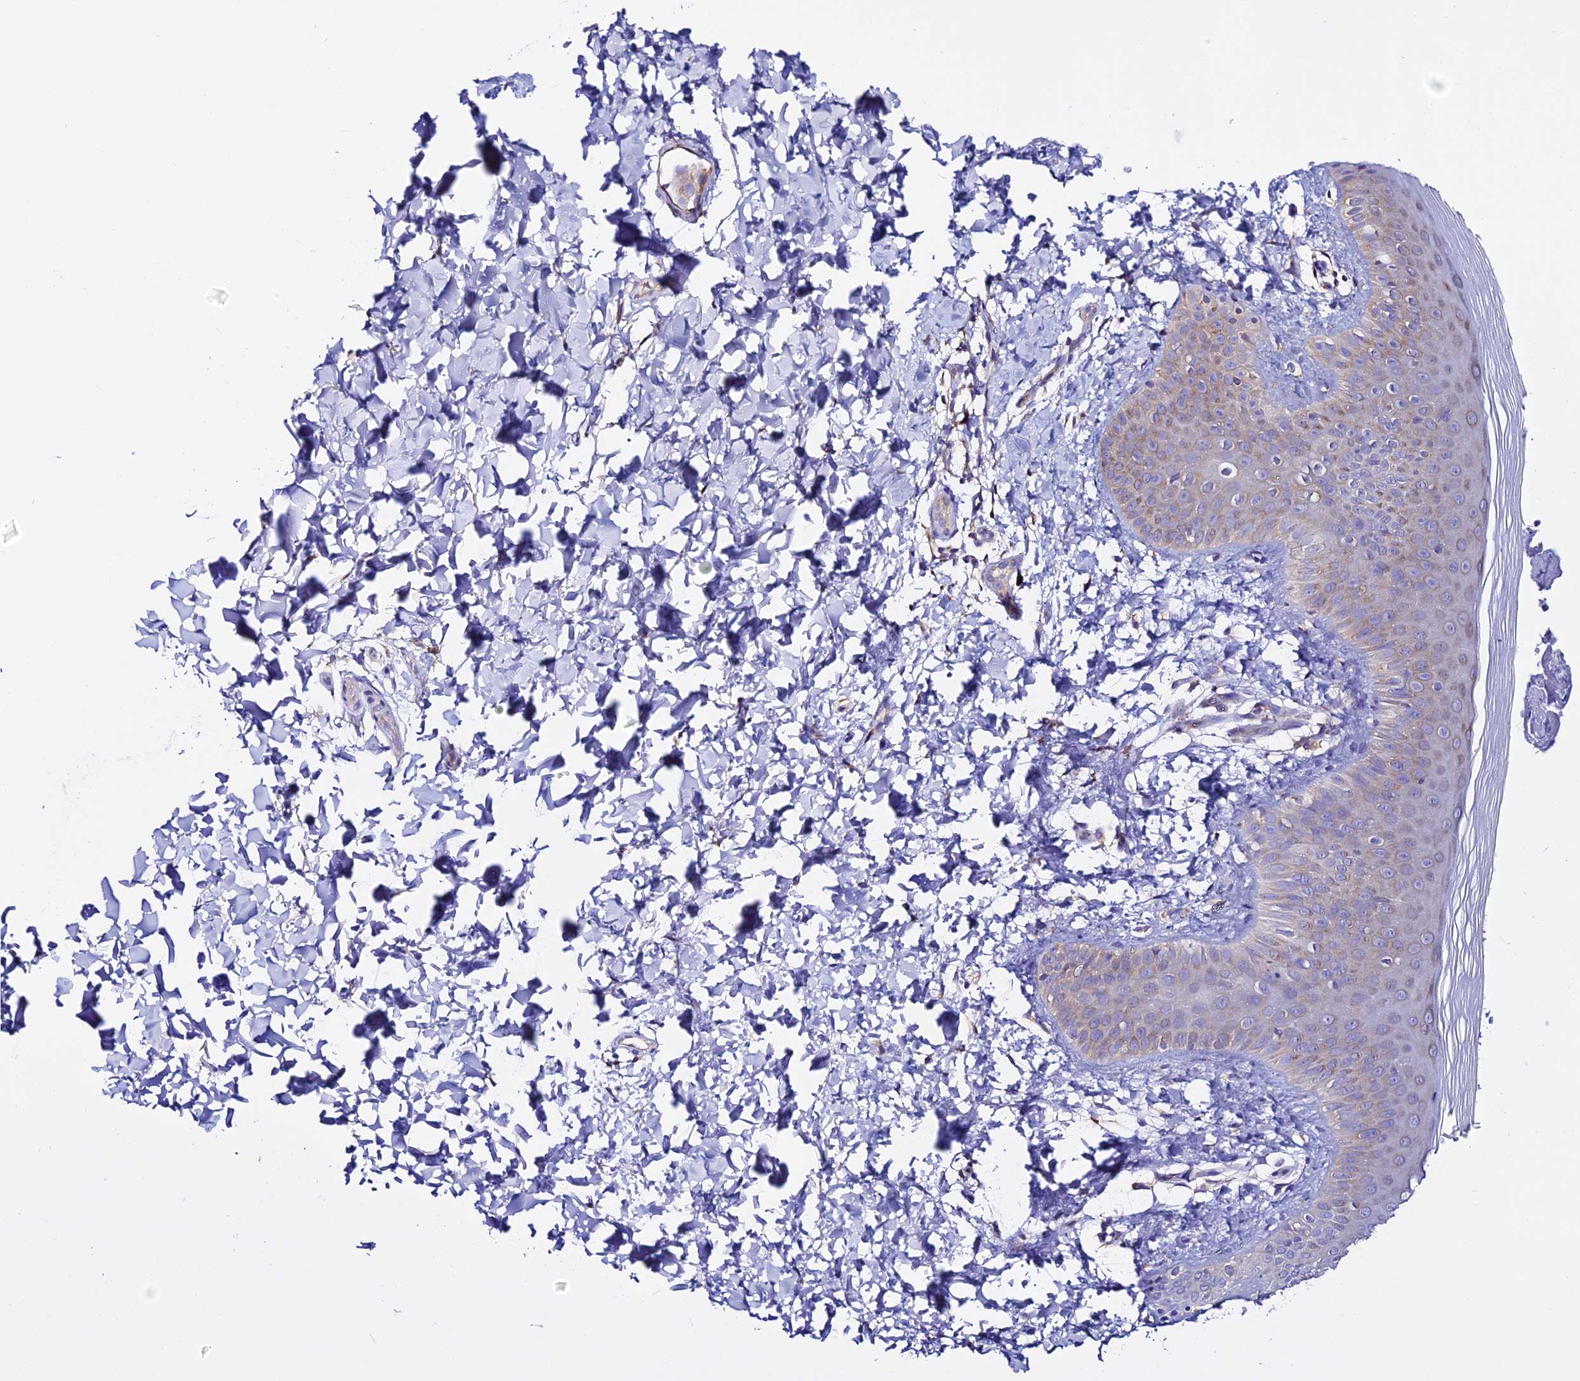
{"staining": {"intensity": "moderate", "quantity": "25%-75%", "location": "cytoplasmic/membranous"}, "tissue": "skin", "cell_type": "Epidermal cells", "image_type": "normal", "snomed": [{"axis": "morphology", "description": "Normal tissue, NOS"}, {"axis": "morphology", "description": "Inflammation, NOS"}, {"axis": "topography", "description": "Soft tissue"}, {"axis": "topography", "description": "Anal"}], "caption": "Benign skin was stained to show a protein in brown. There is medium levels of moderate cytoplasmic/membranous staining in about 25%-75% of epidermal cells. (DAB IHC, brown staining for protein, blue staining for nuclei).", "gene": "EEF1G", "patient": {"sex": "female", "age": 15}}